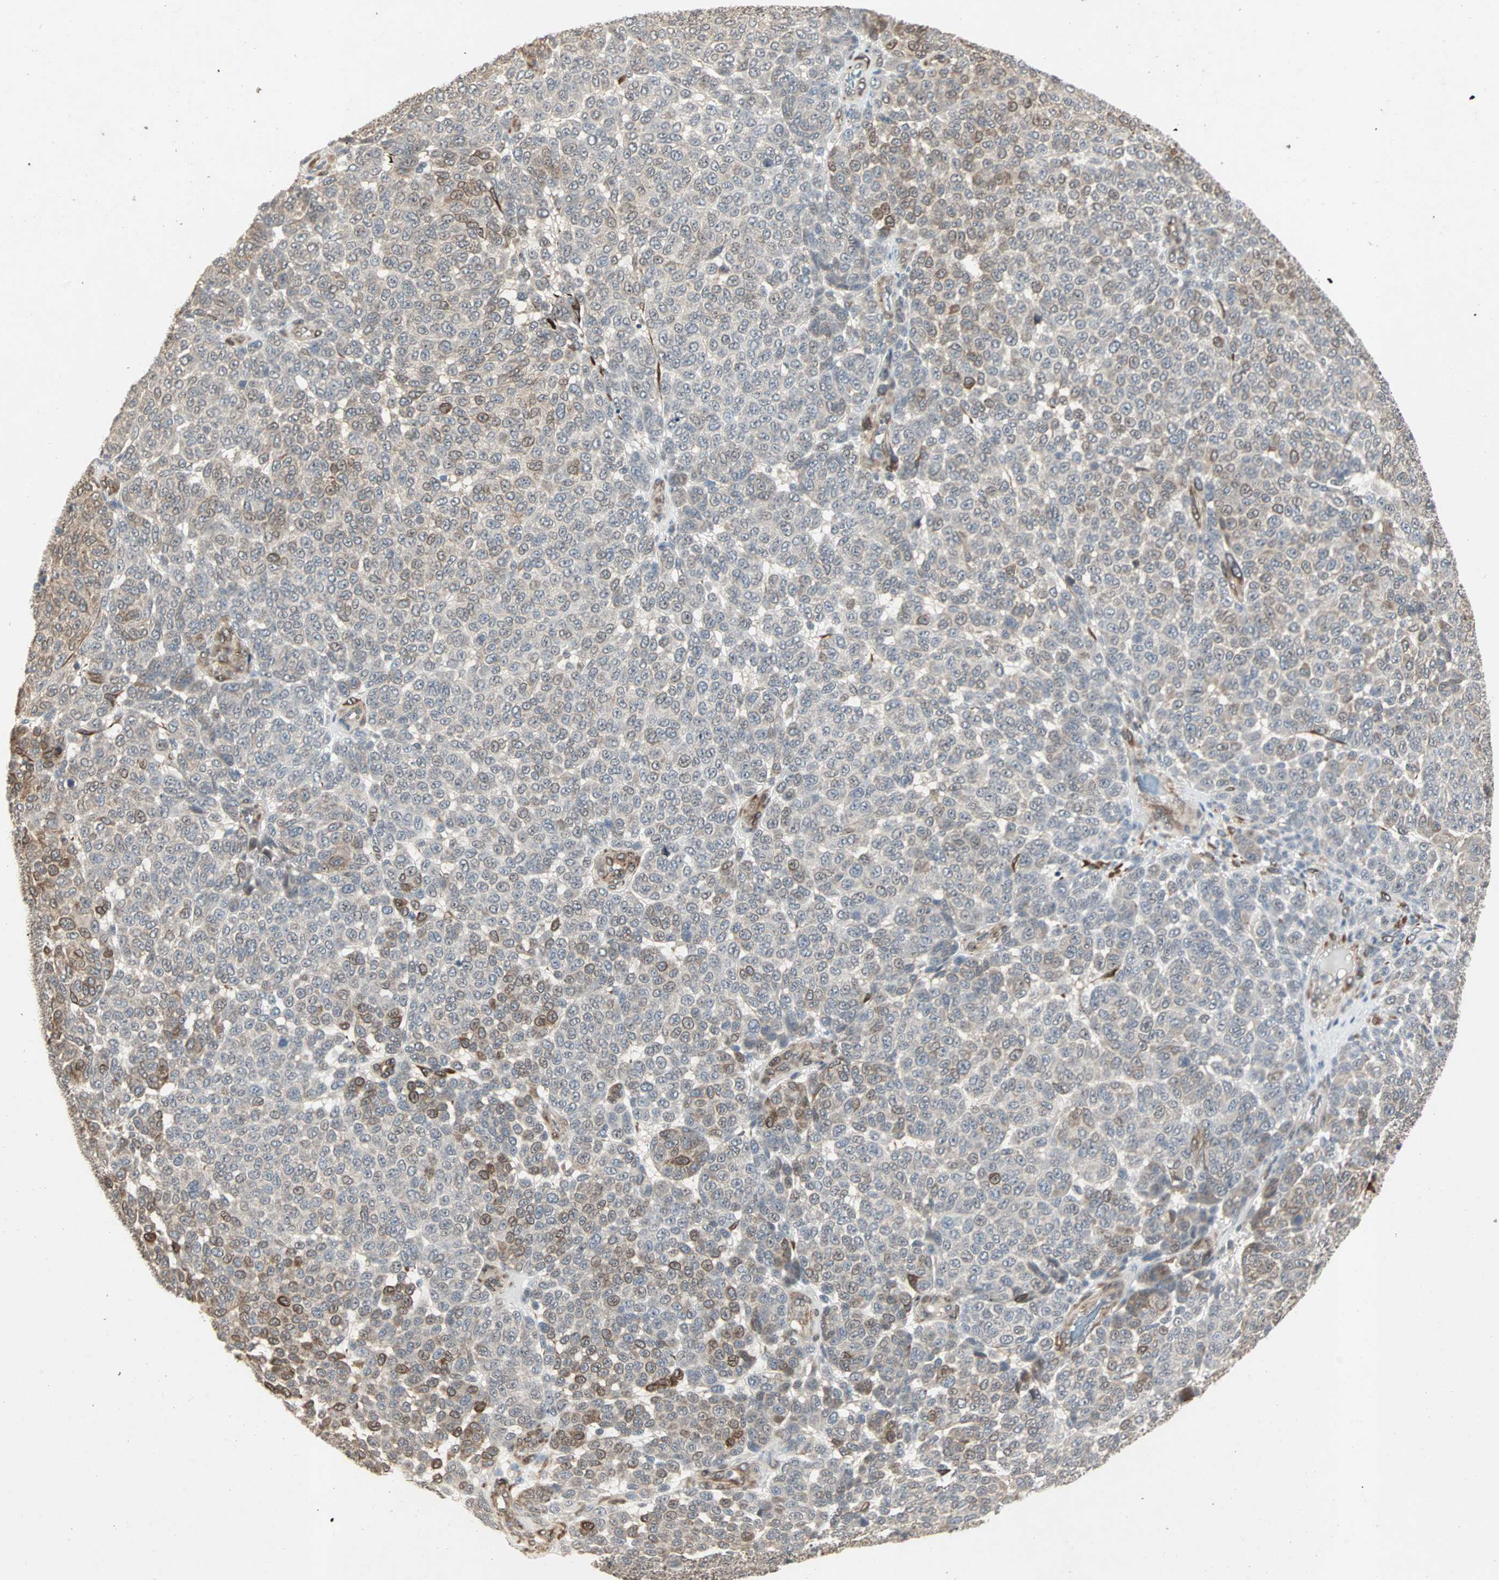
{"staining": {"intensity": "moderate", "quantity": "25%-75%", "location": "cytoplasmic/membranous"}, "tissue": "melanoma", "cell_type": "Tumor cells", "image_type": "cancer", "snomed": [{"axis": "morphology", "description": "Malignant melanoma, NOS"}, {"axis": "topography", "description": "Skin"}], "caption": "Malignant melanoma stained for a protein shows moderate cytoplasmic/membranous positivity in tumor cells.", "gene": "TRPV4", "patient": {"sex": "male", "age": 59}}